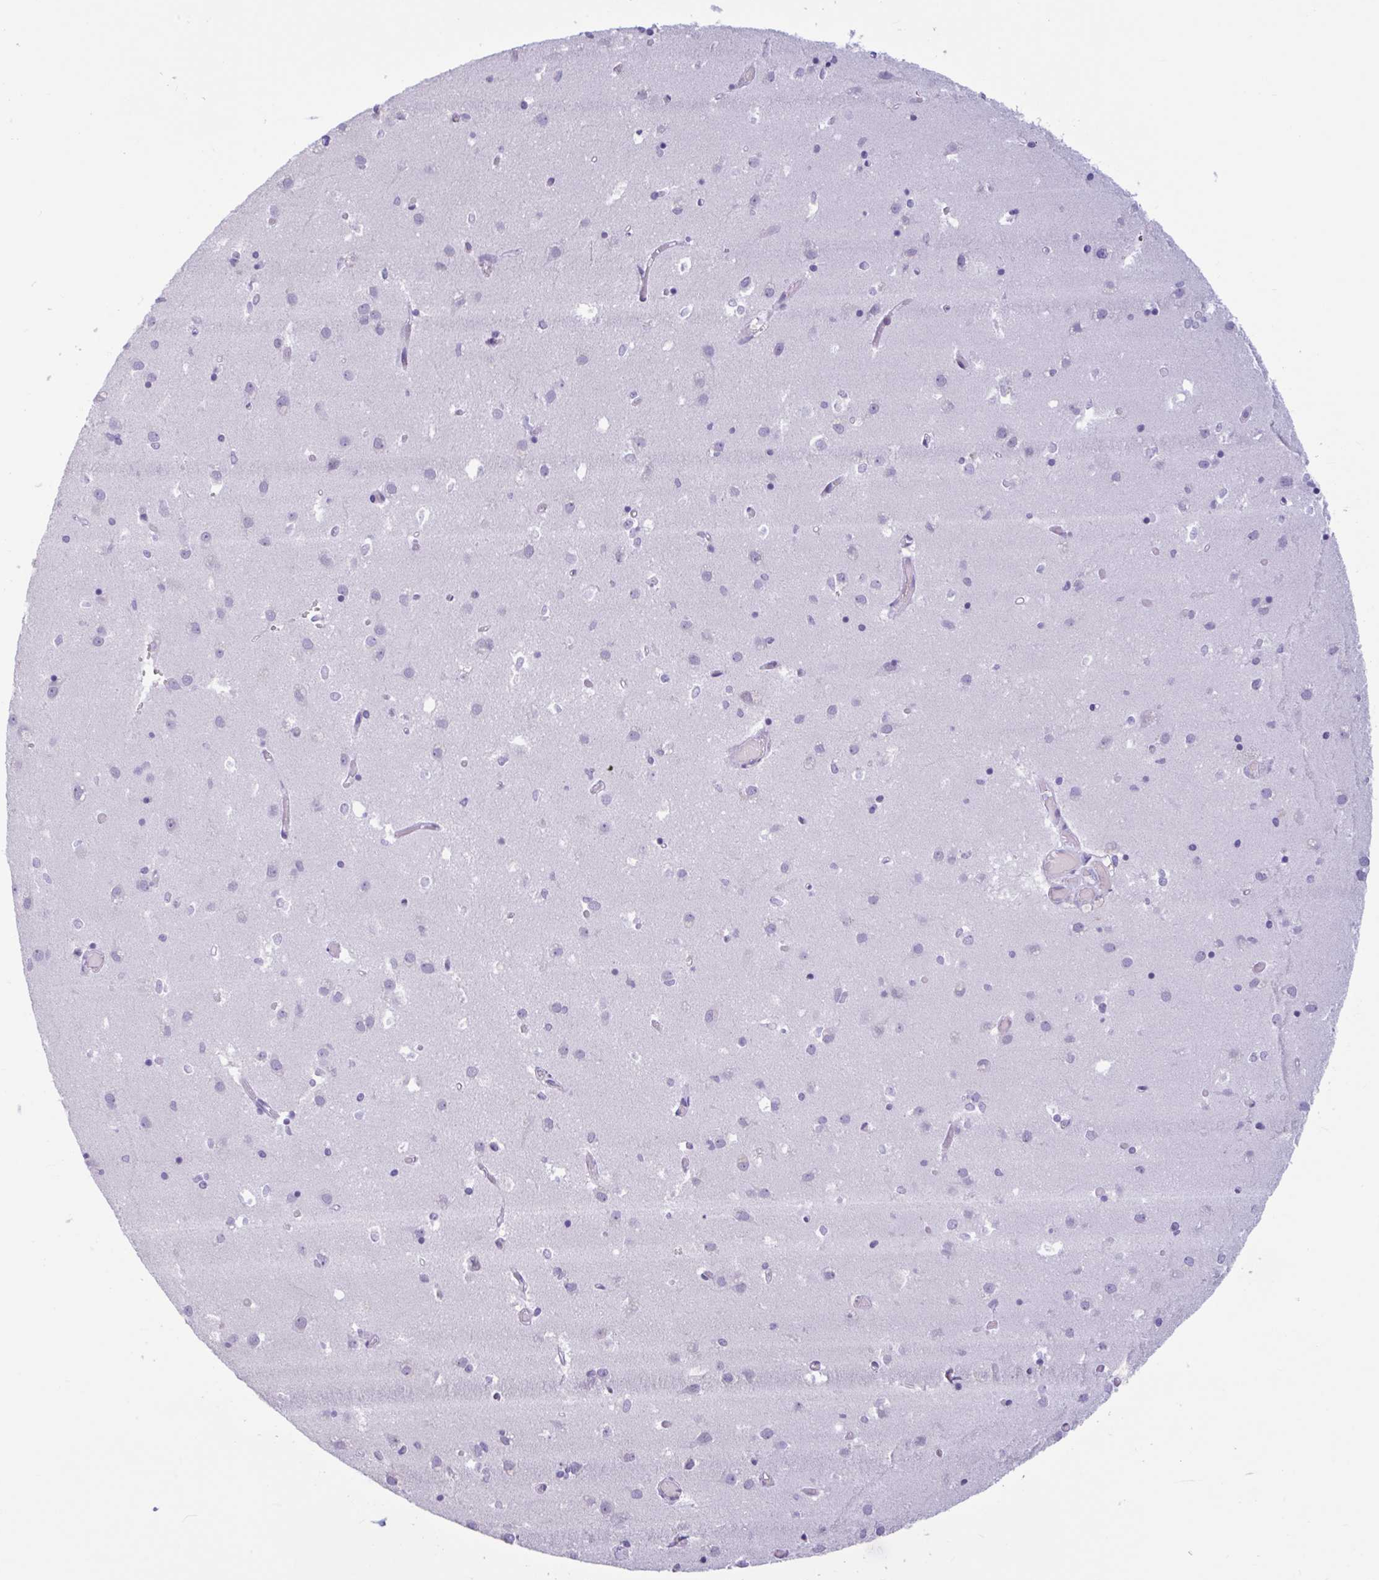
{"staining": {"intensity": "negative", "quantity": "none", "location": "none"}, "tissue": "caudate", "cell_type": "Glial cells", "image_type": "normal", "snomed": [{"axis": "morphology", "description": "Normal tissue, NOS"}, {"axis": "topography", "description": "Lateral ventricle wall"}], "caption": "Glial cells are negative for brown protein staining in benign caudate. (IHC, brightfield microscopy, high magnification).", "gene": "CTSE", "patient": {"sex": "male", "age": 70}}